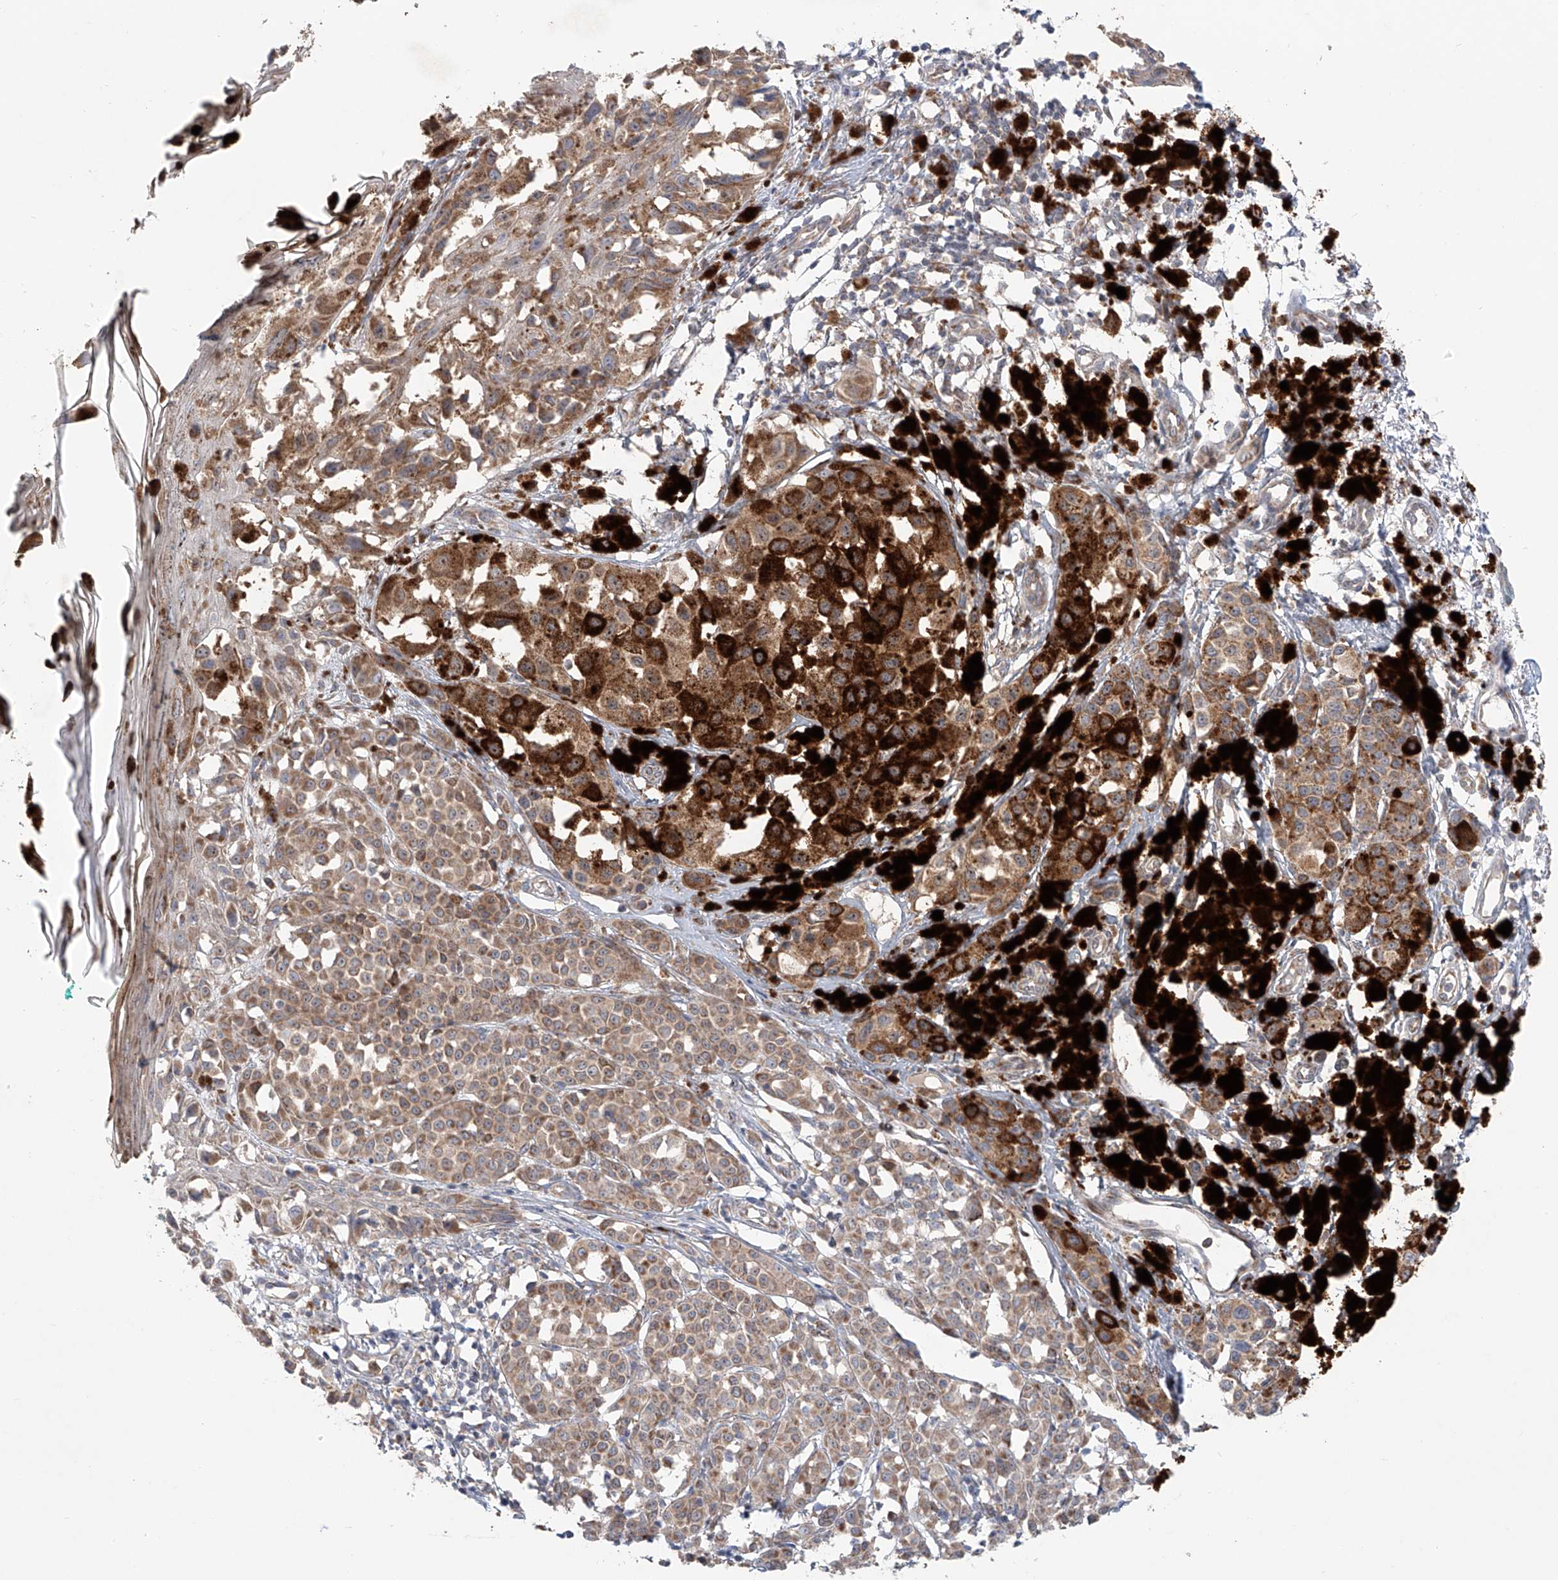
{"staining": {"intensity": "moderate", "quantity": ">75%", "location": "cytoplasmic/membranous"}, "tissue": "melanoma", "cell_type": "Tumor cells", "image_type": "cancer", "snomed": [{"axis": "morphology", "description": "Malignant melanoma, NOS"}, {"axis": "topography", "description": "Skin of leg"}], "caption": "Human malignant melanoma stained with a brown dye exhibits moderate cytoplasmic/membranous positive positivity in approximately >75% of tumor cells.", "gene": "KLC4", "patient": {"sex": "female", "age": 72}}